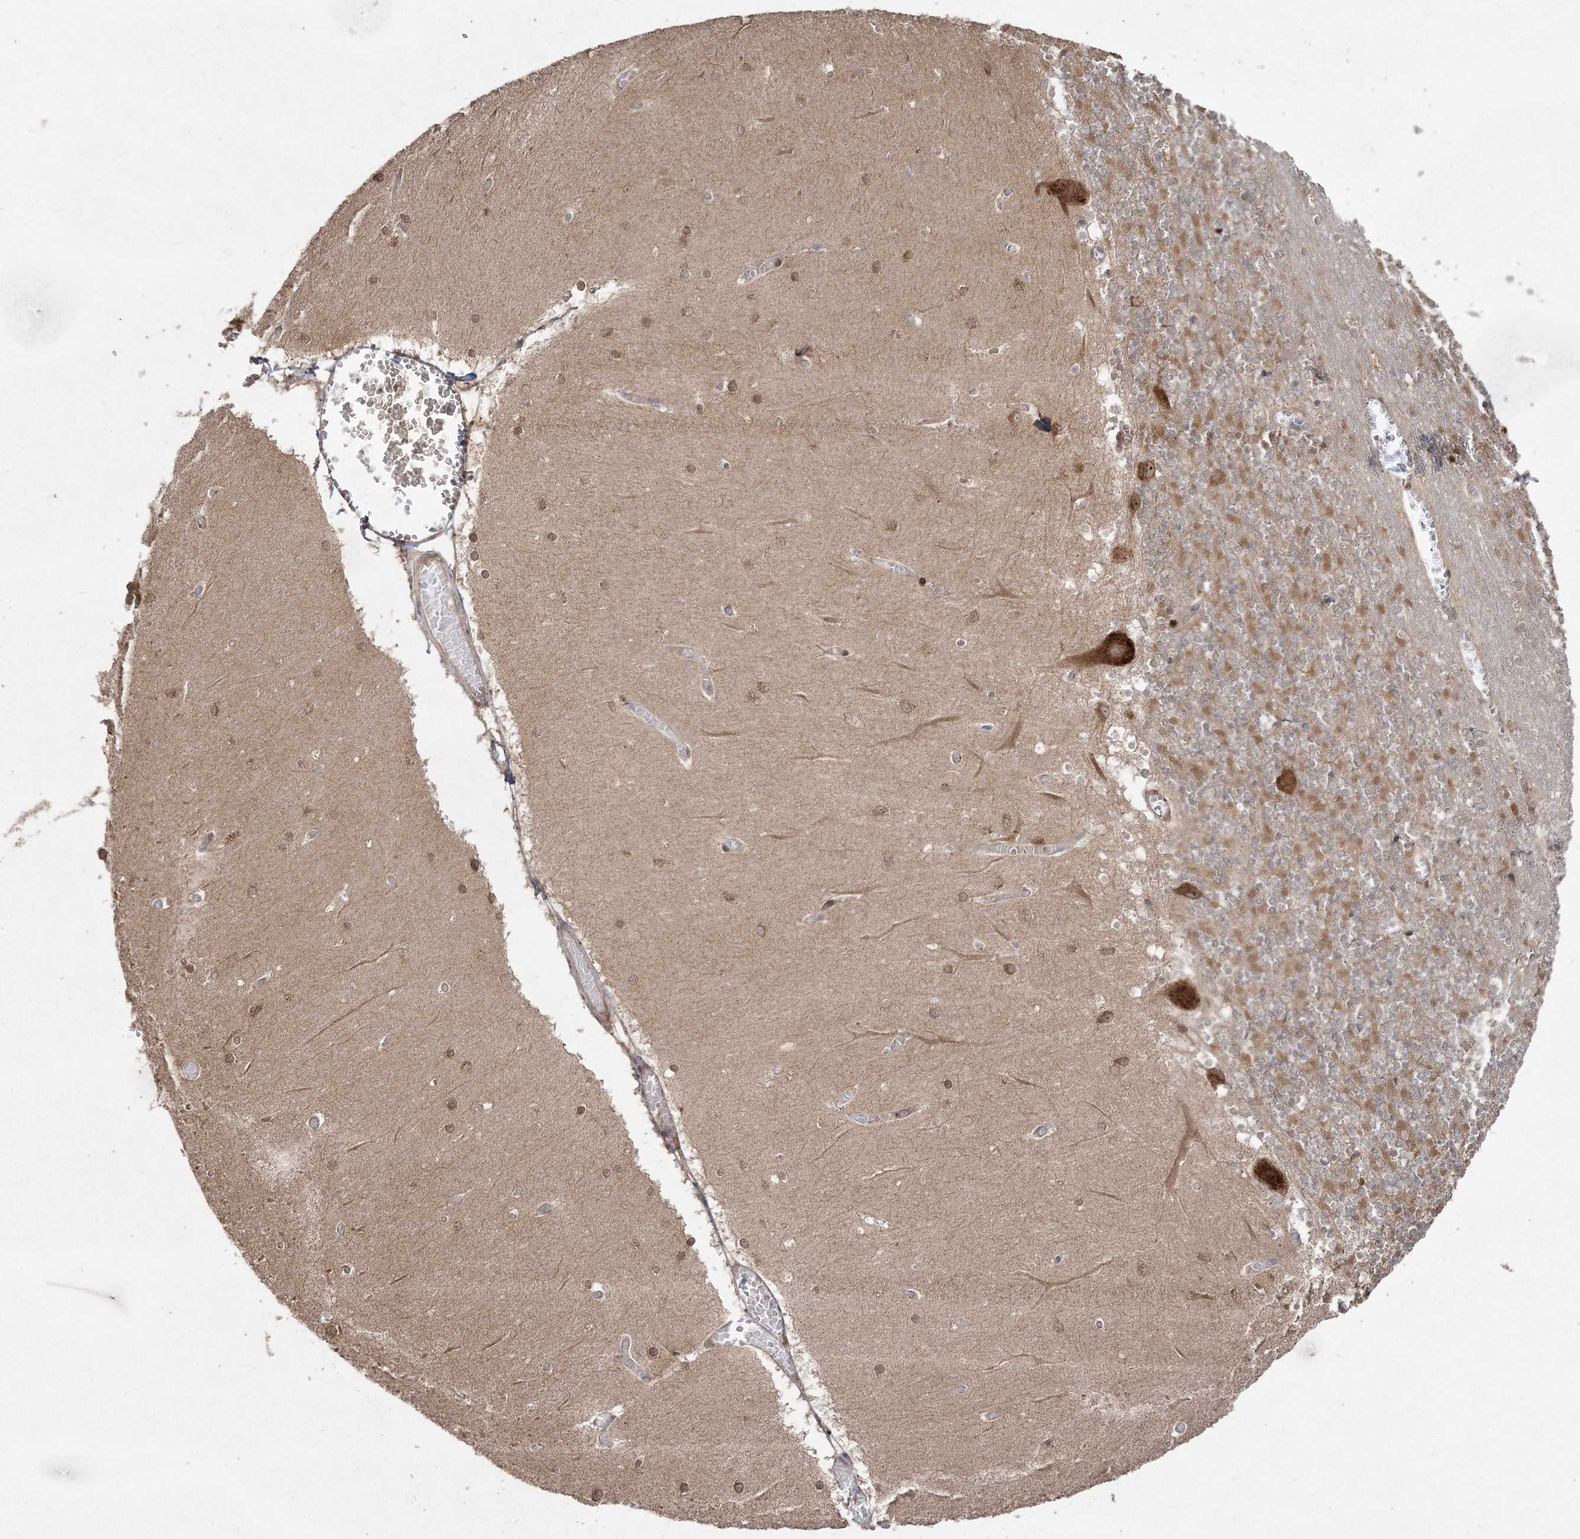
{"staining": {"intensity": "moderate", "quantity": ">75%", "location": "cytoplasmic/membranous"}, "tissue": "cerebellum", "cell_type": "Cells in granular layer", "image_type": "normal", "snomed": [{"axis": "morphology", "description": "Normal tissue, NOS"}, {"axis": "topography", "description": "Cerebellum"}], "caption": "Immunohistochemistry photomicrograph of normal cerebellum: cerebellum stained using immunohistochemistry exhibits medium levels of moderate protein expression localized specifically in the cytoplasmic/membranous of cells in granular layer, appearing as a cytoplasmic/membranous brown color.", "gene": "SERINC1", "patient": {"sex": "female", "age": 28}}